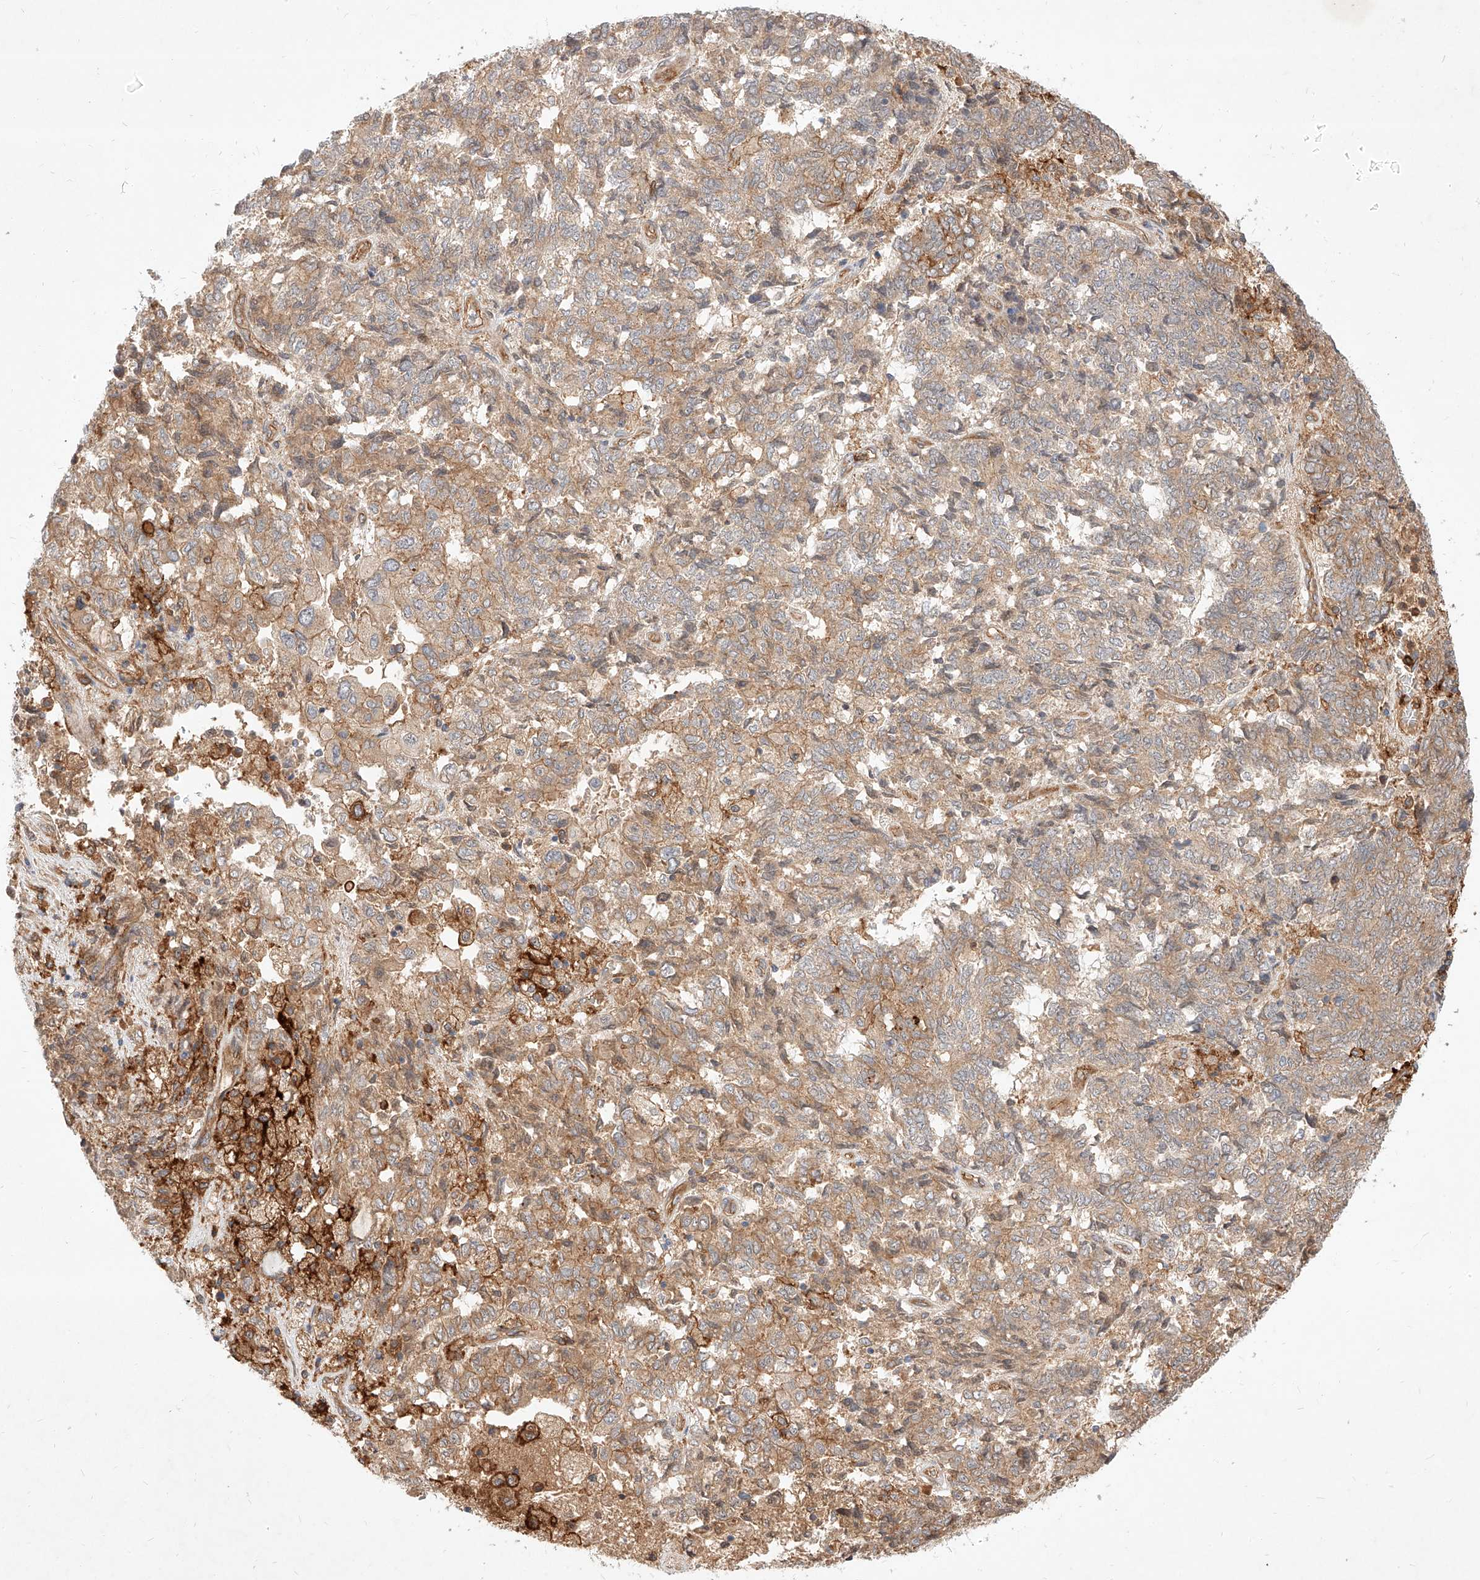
{"staining": {"intensity": "weak", "quantity": "25%-75%", "location": "cytoplasmic/membranous"}, "tissue": "endometrial cancer", "cell_type": "Tumor cells", "image_type": "cancer", "snomed": [{"axis": "morphology", "description": "Adenocarcinoma, NOS"}, {"axis": "topography", "description": "Endometrium"}], "caption": "Brown immunohistochemical staining in endometrial adenocarcinoma displays weak cytoplasmic/membranous staining in approximately 25%-75% of tumor cells.", "gene": "NFAM1", "patient": {"sex": "female", "age": 80}}